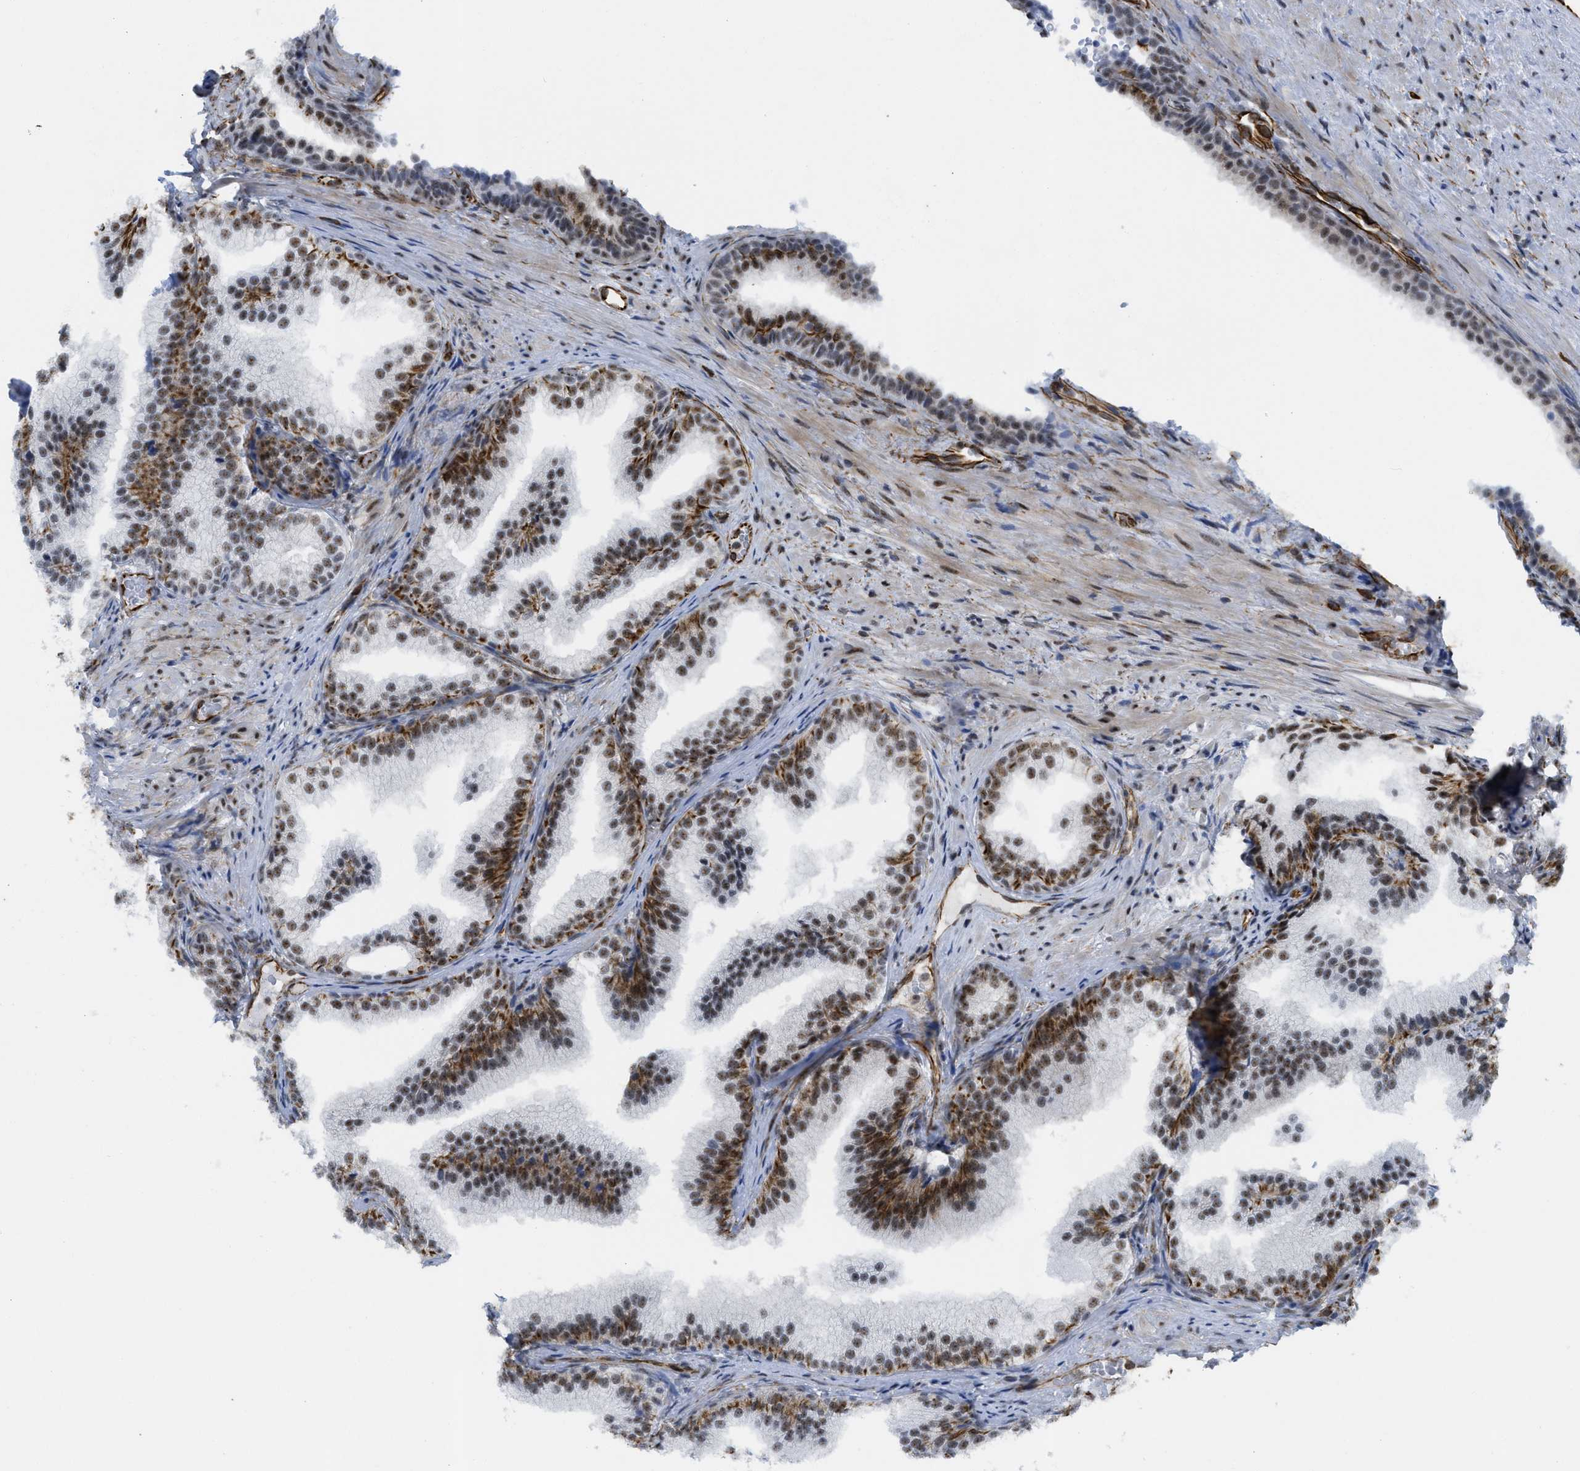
{"staining": {"intensity": "moderate", "quantity": ">75%", "location": "nuclear"}, "tissue": "prostate", "cell_type": "Glandular cells", "image_type": "normal", "snomed": [{"axis": "morphology", "description": "Normal tissue, NOS"}, {"axis": "topography", "description": "Prostate"}], "caption": "A micrograph of human prostate stained for a protein displays moderate nuclear brown staining in glandular cells. (brown staining indicates protein expression, while blue staining denotes nuclei).", "gene": "LRRC8B", "patient": {"sex": "male", "age": 76}}